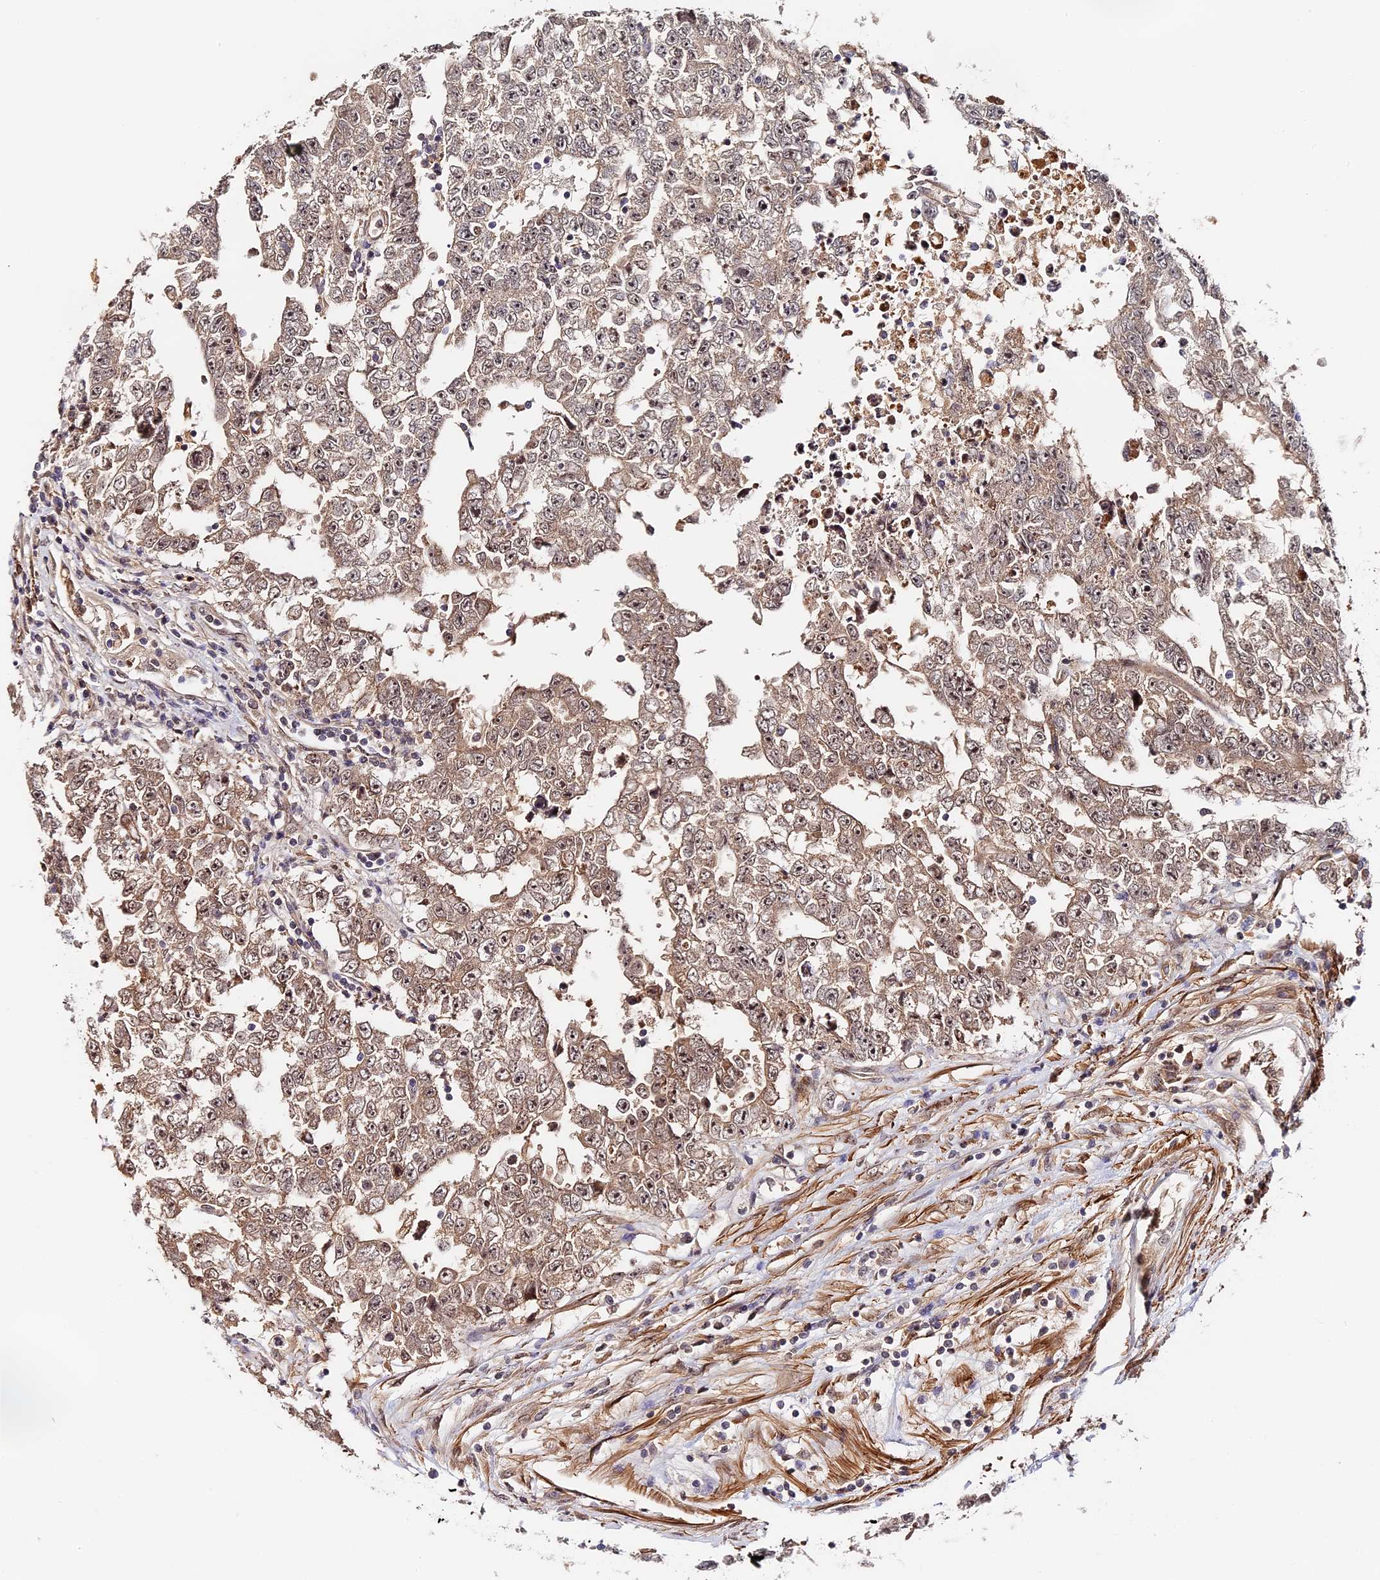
{"staining": {"intensity": "moderate", "quantity": "25%-75%", "location": "nuclear"}, "tissue": "testis cancer", "cell_type": "Tumor cells", "image_type": "cancer", "snomed": [{"axis": "morphology", "description": "Carcinoma, Embryonal, NOS"}, {"axis": "topography", "description": "Testis"}], "caption": "IHC photomicrograph of testis cancer stained for a protein (brown), which exhibits medium levels of moderate nuclear expression in about 25%-75% of tumor cells.", "gene": "IMPACT", "patient": {"sex": "male", "age": 25}}